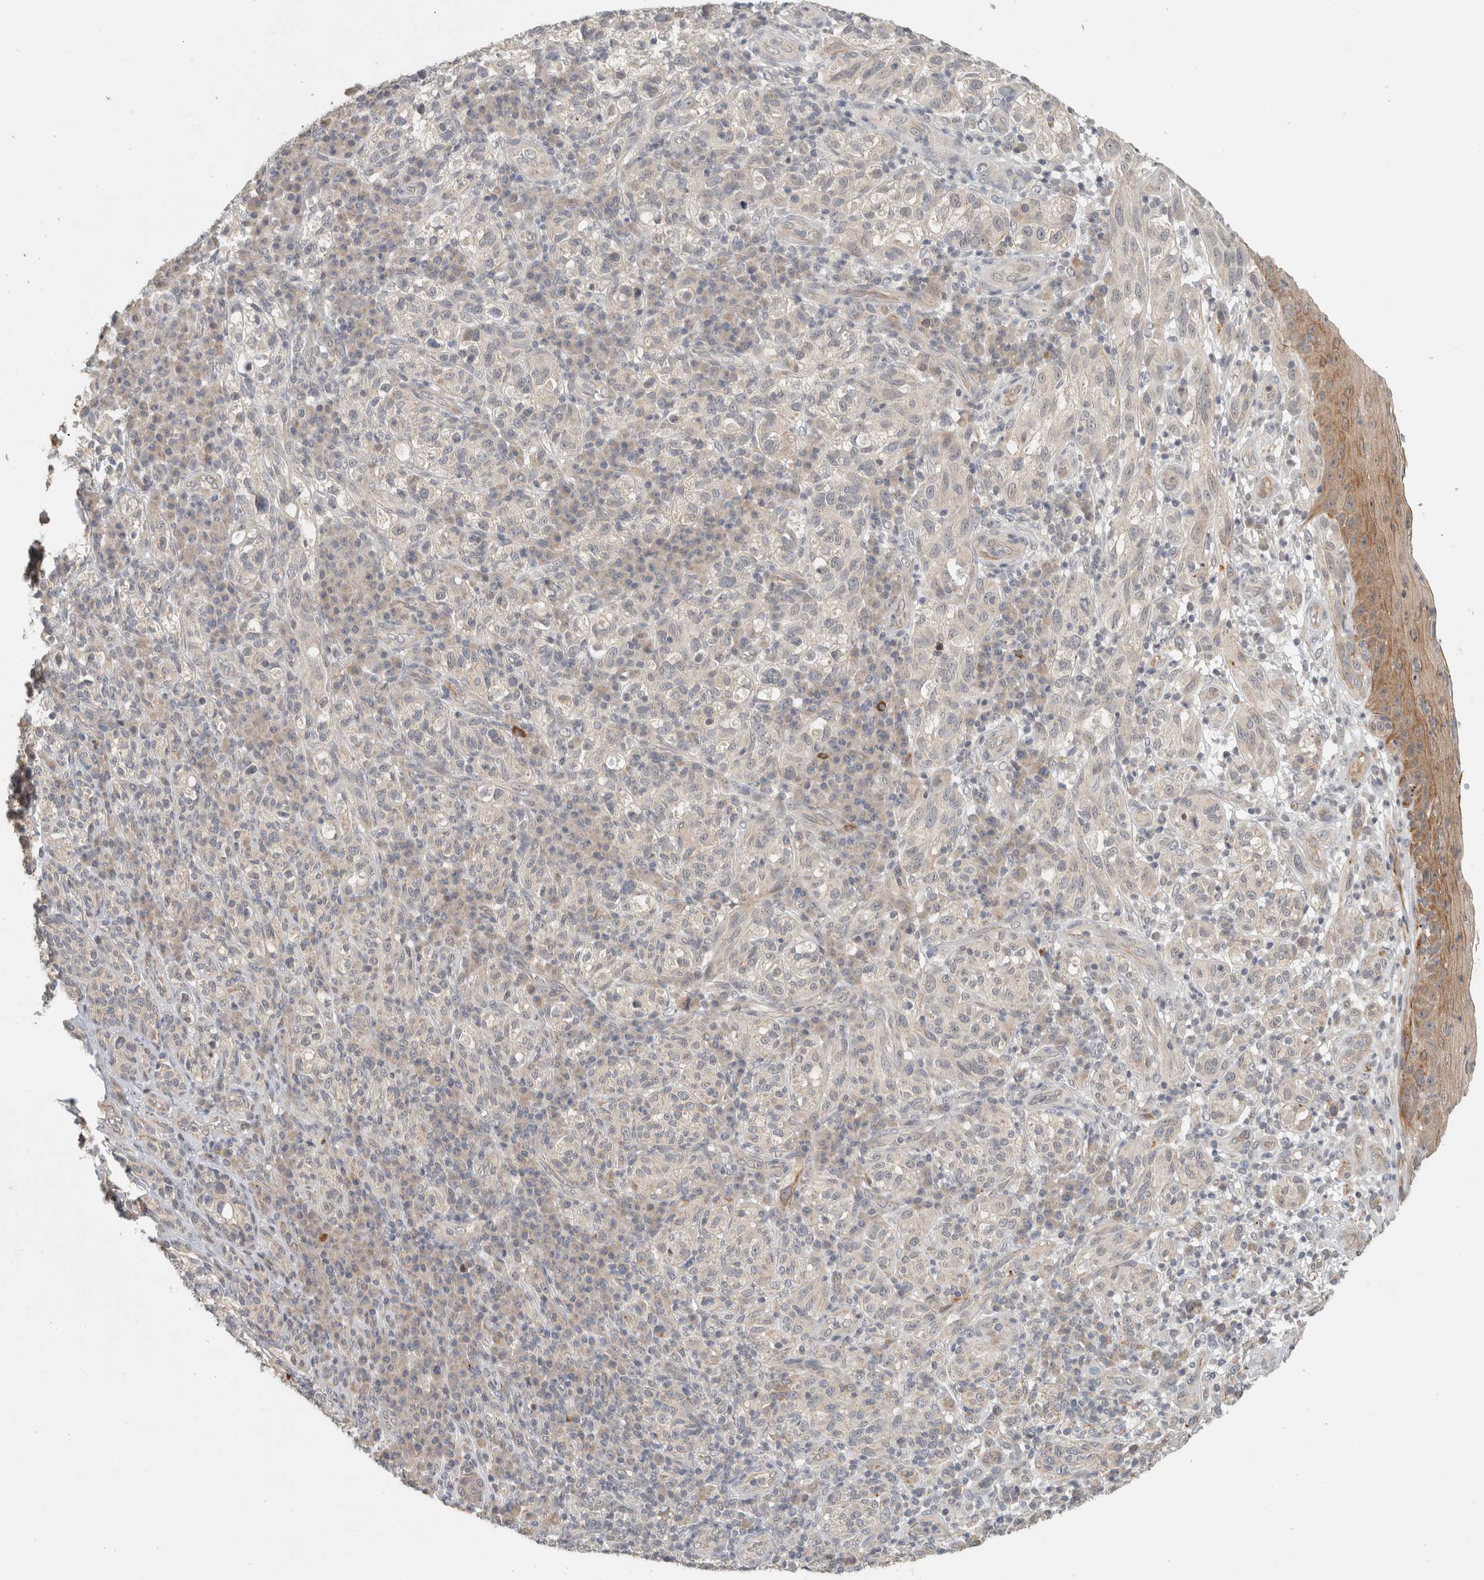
{"staining": {"intensity": "negative", "quantity": "none", "location": "none"}, "tissue": "melanoma", "cell_type": "Tumor cells", "image_type": "cancer", "snomed": [{"axis": "morphology", "description": "Malignant melanoma, NOS"}, {"axis": "topography", "description": "Skin"}], "caption": "IHC micrograph of melanoma stained for a protein (brown), which demonstrates no positivity in tumor cells. (DAB (3,3'-diaminobenzidine) immunohistochemistry visualized using brightfield microscopy, high magnification).", "gene": "ERCC6L2", "patient": {"sex": "female", "age": 73}}